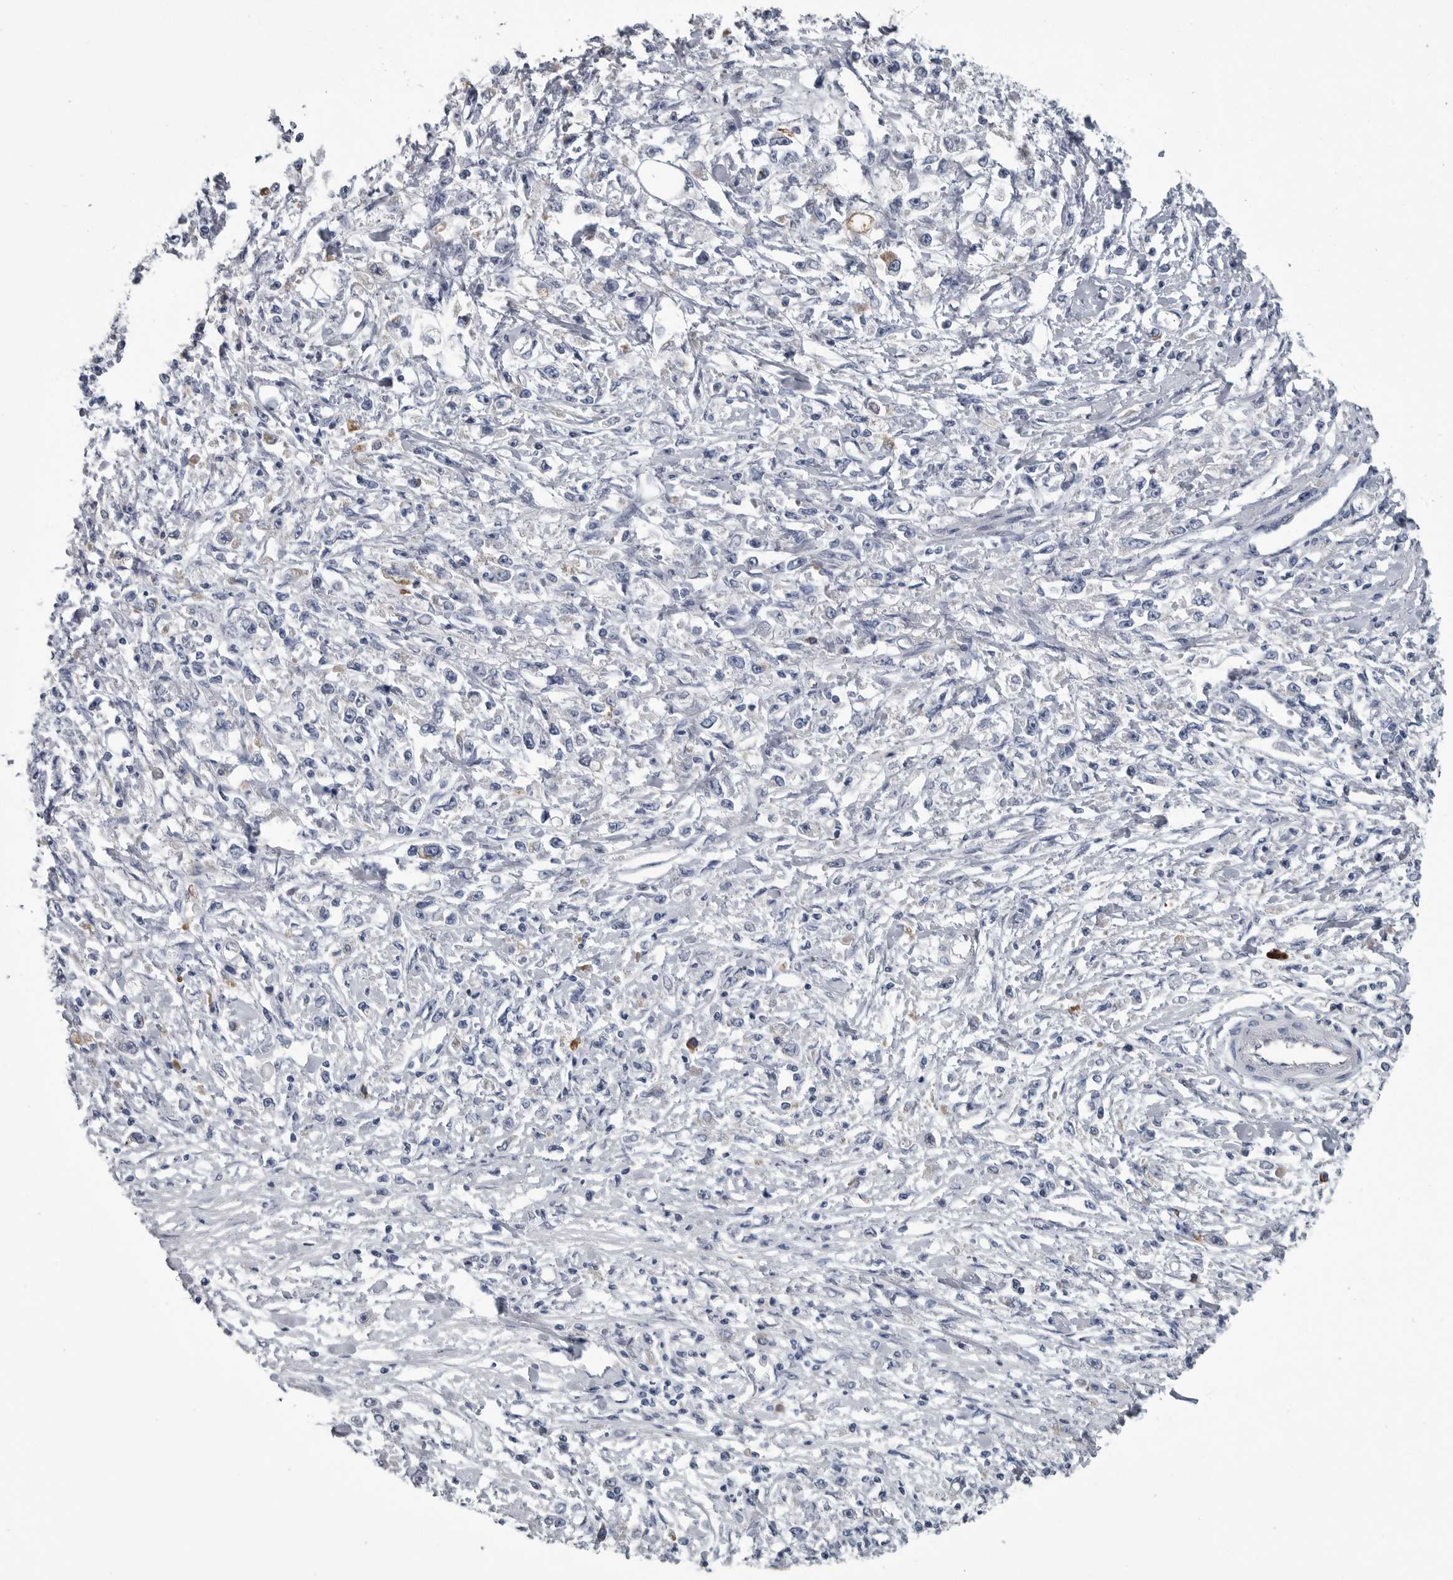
{"staining": {"intensity": "negative", "quantity": "none", "location": "none"}, "tissue": "stomach cancer", "cell_type": "Tumor cells", "image_type": "cancer", "snomed": [{"axis": "morphology", "description": "Adenocarcinoma, NOS"}, {"axis": "topography", "description": "Stomach"}], "caption": "Adenocarcinoma (stomach) stained for a protein using IHC shows no expression tumor cells.", "gene": "MYOC", "patient": {"sex": "female", "age": 59}}